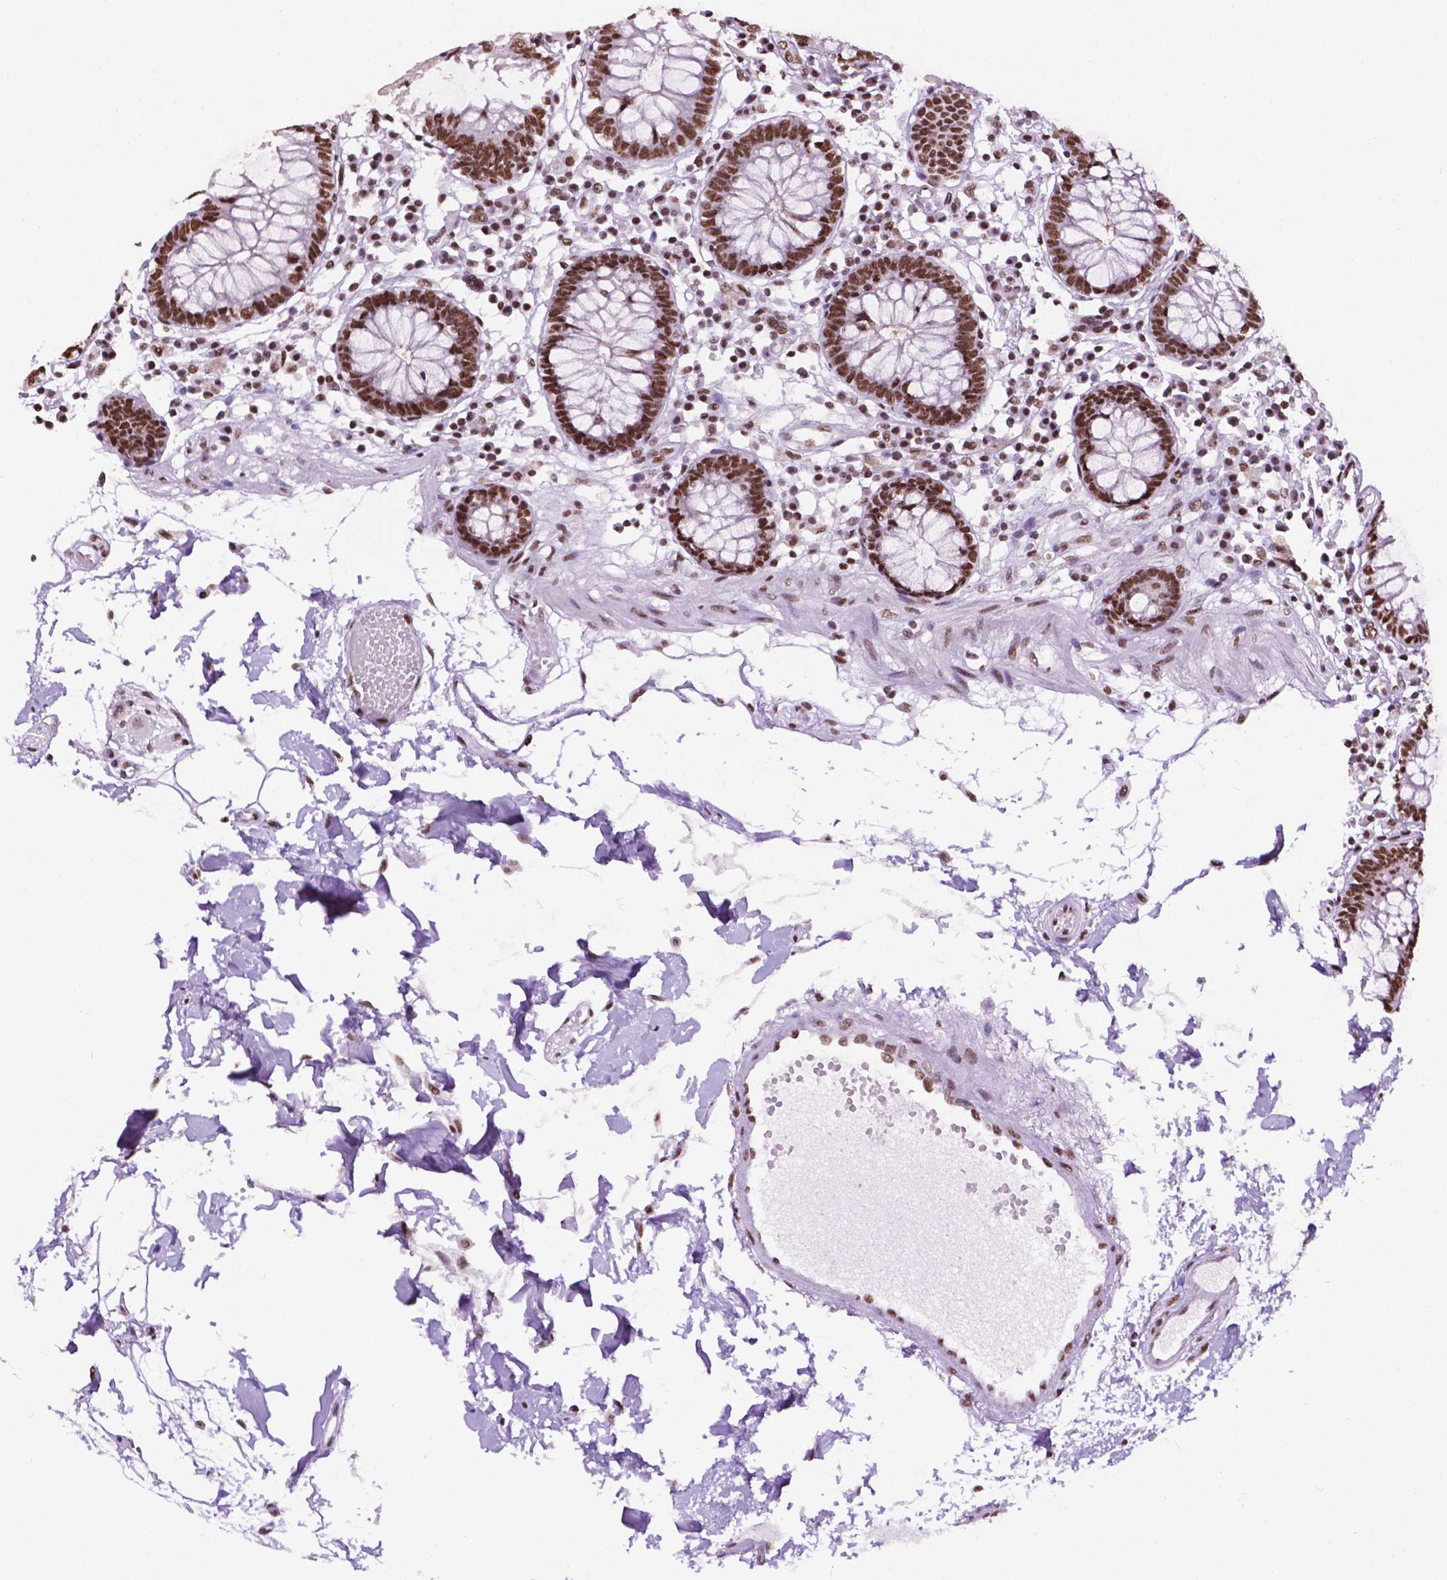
{"staining": {"intensity": "moderate", "quantity": ">75%", "location": "nuclear"}, "tissue": "colon", "cell_type": "Endothelial cells", "image_type": "normal", "snomed": [{"axis": "morphology", "description": "Normal tissue, NOS"}, {"axis": "morphology", "description": "Adenocarcinoma, NOS"}, {"axis": "topography", "description": "Colon"}], "caption": "Colon stained with a brown dye exhibits moderate nuclear positive expression in approximately >75% of endothelial cells.", "gene": "CCAR2", "patient": {"sex": "male", "age": 83}}